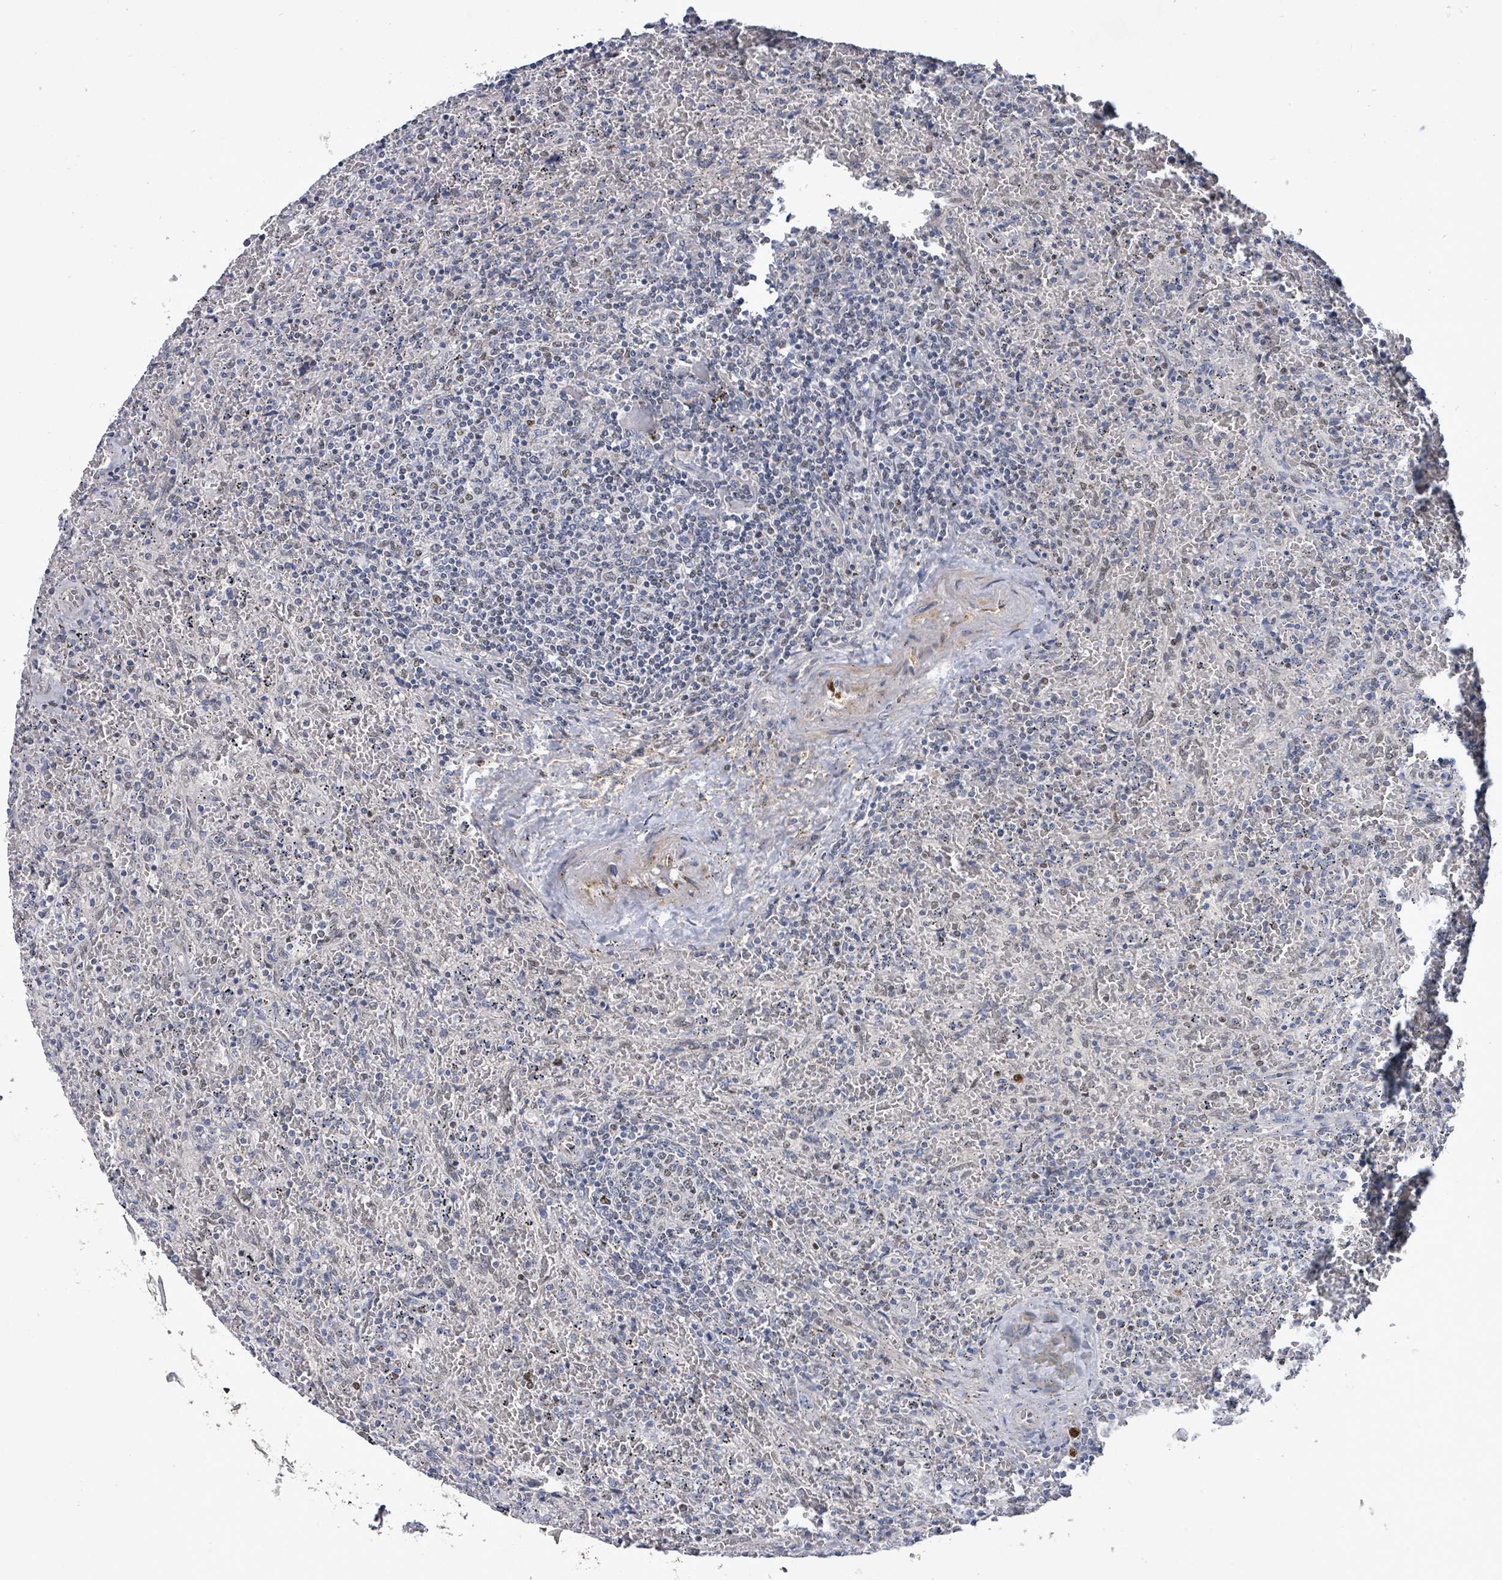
{"staining": {"intensity": "weak", "quantity": "<25%", "location": "nuclear"}, "tissue": "lymphoma", "cell_type": "Tumor cells", "image_type": "cancer", "snomed": [{"axis": "morphology", "description": "Malignant lymphoma, non-Hodgkin's type, Low grade"}, {"axis": "topography", "description": "Spleen"}], "caption": "A micrograph of human low-grade malignant lymphoma, non-Hodgkin's type is negative for staining in tumor cells.", "gene": "ZFPM1", "patient": {"sex": "female", "age": 64}}